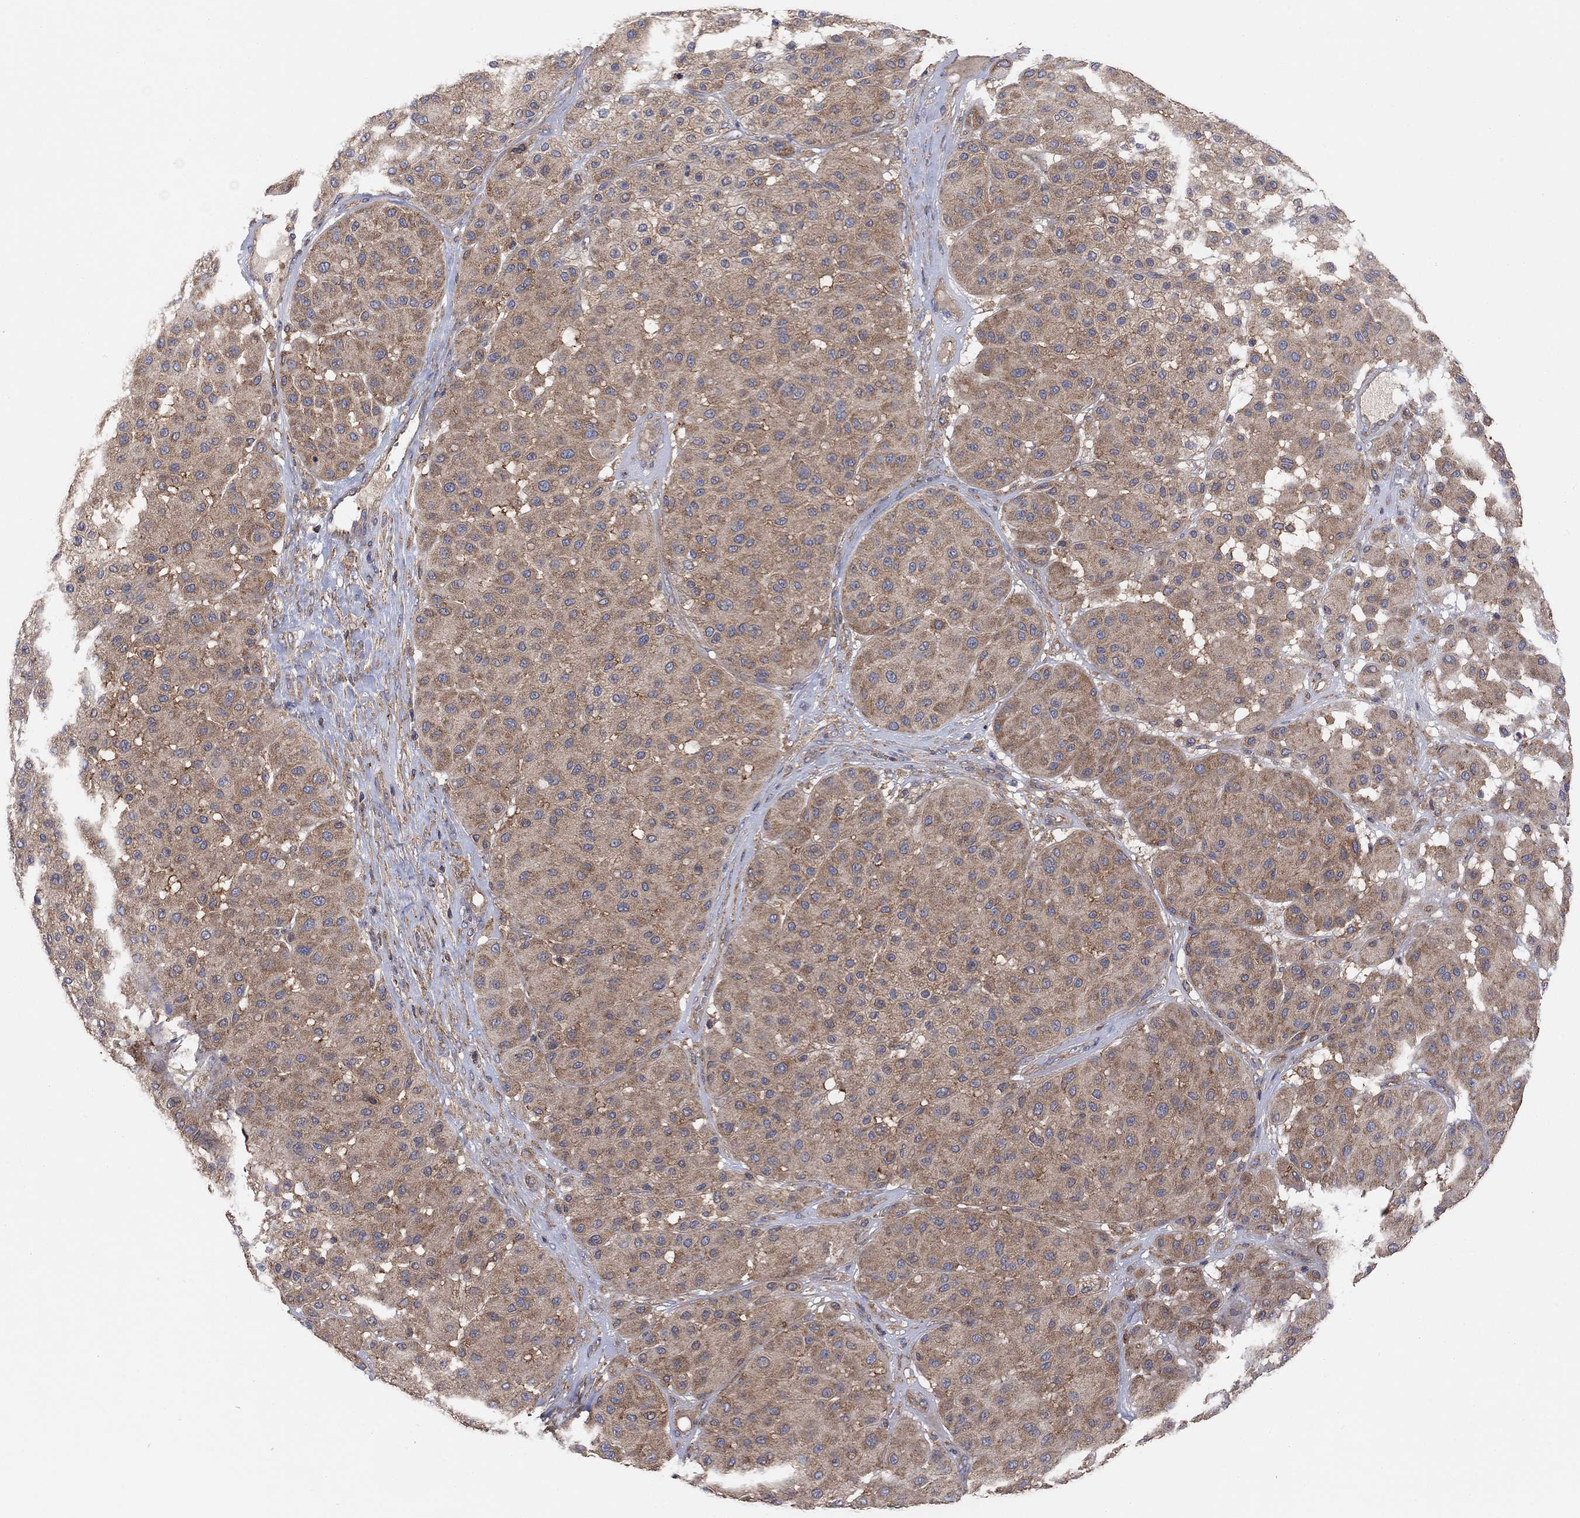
{"staining": {"intensity": "moderate", "quantity": ">75%", "location": "cytoplasmic/membranous"}, "tissue": "melanoma", "cell_type": "Tumor cells", "image_type": "cancer", "snomed": [{"axis": "morphology", "description": "Malignant melanoma, Metastatic site"}, {"axis": "topography", "description": "Smooth muscle"}], "caption": "Brown immunohistochemical staining in melanoma displays moderate cytoplasmic/membranous staining in about >75% of tumor cells.", "gene": "BLOC1S3", "patient": {"sex": "male", "age": 41}}